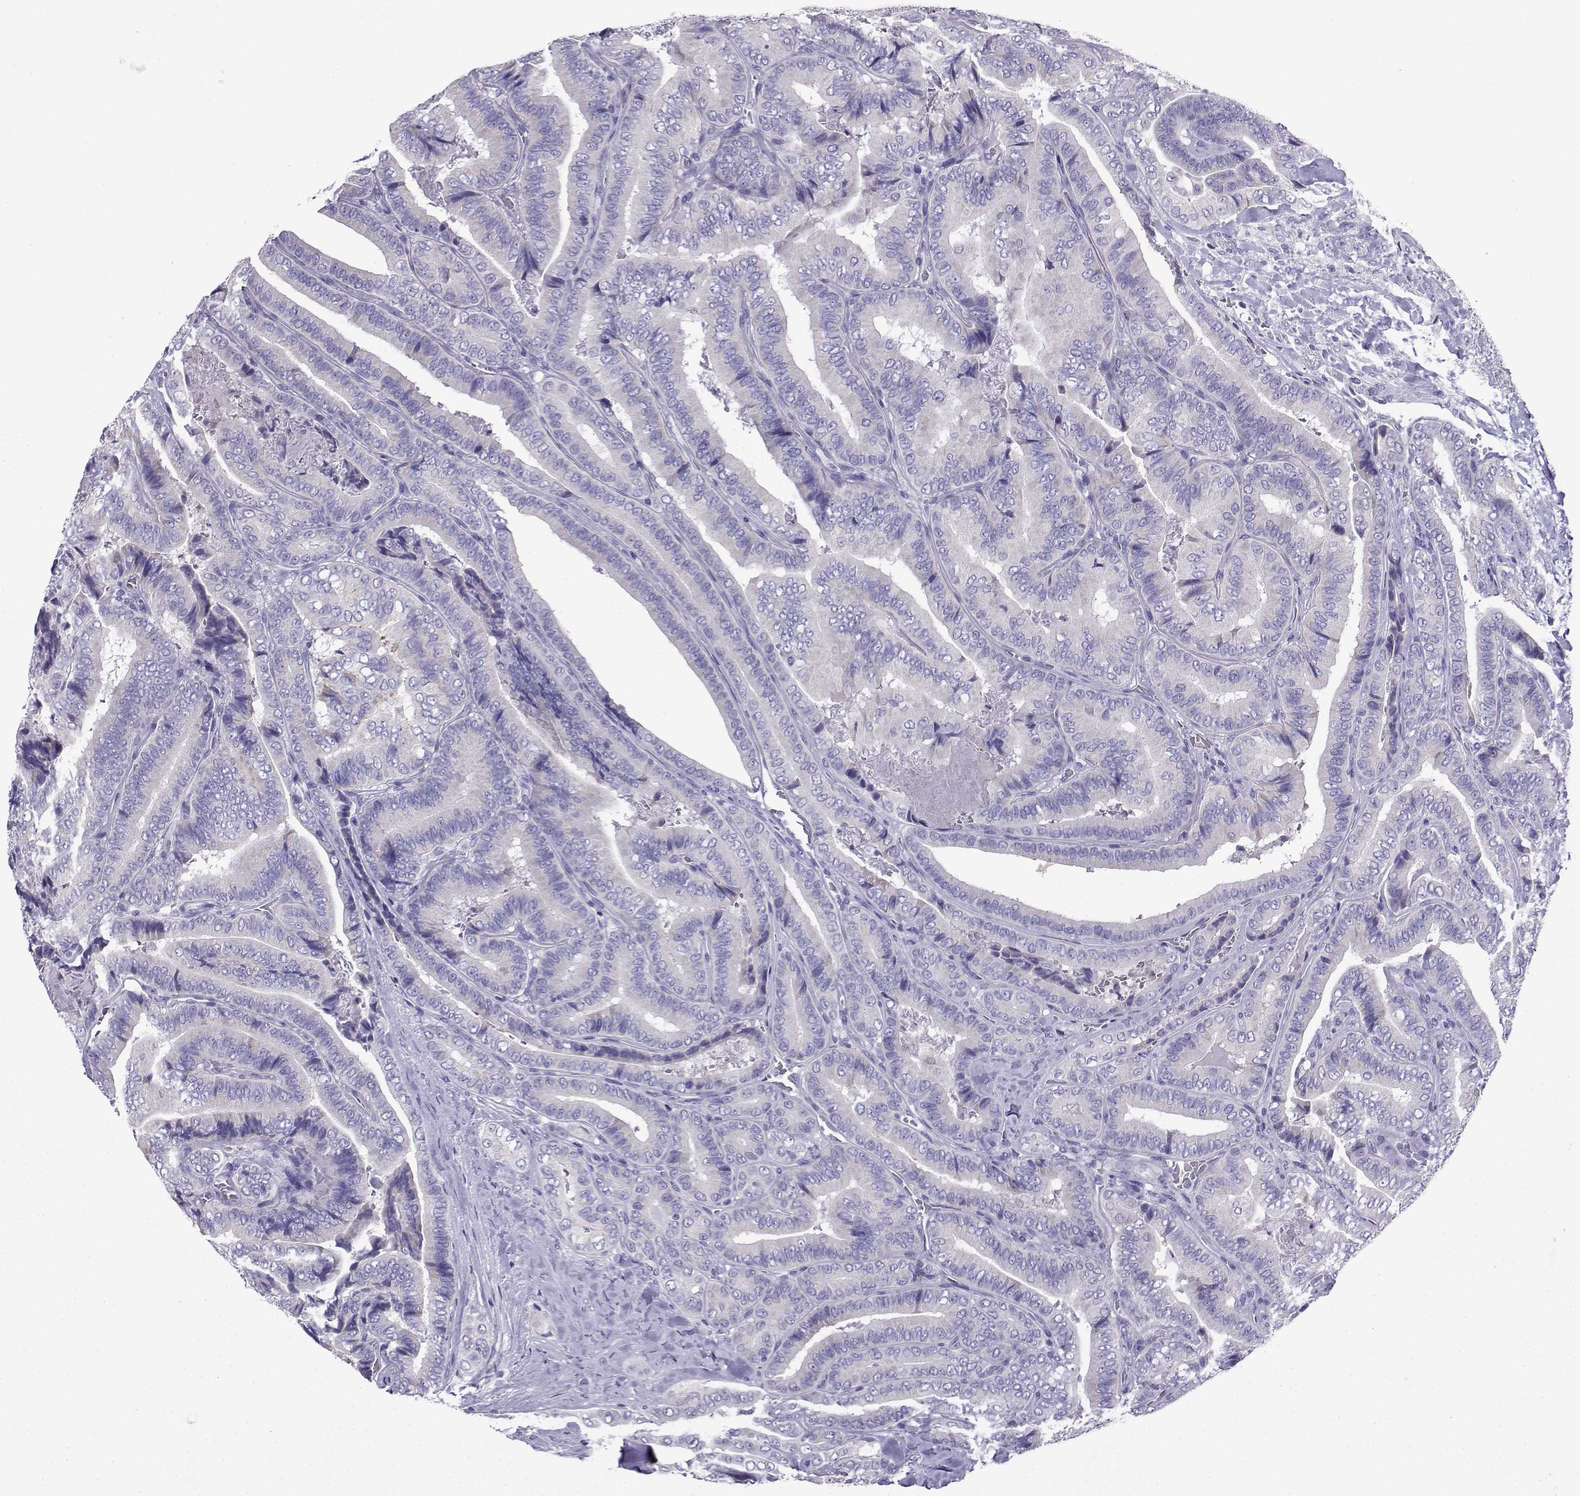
{"staining": {"intensity": "negative", "quantity": "none", "location": "none"}, "tissue": "thyroid cancer", "cell_type": "Tumor cells", "image_type": "cancer", "snomed": [{"axis": "morphology", "description": "Papillary adenocarcinoma, NOS"}, {"axis": "topography", "description": "Thyroid gland"}], "caption": "Immunohistochemistry (IHC) photomicrograph of thyroid cancer (papillary adenocarcinoma) stained for a protein (brown), which shows no positivity in tumor cells. (DAB (3,3'-diaminobenzidine) immunohistochemistry, high magnification).", "gene": "LINGO1", "patient": {"sex": "male", "age": 61}}